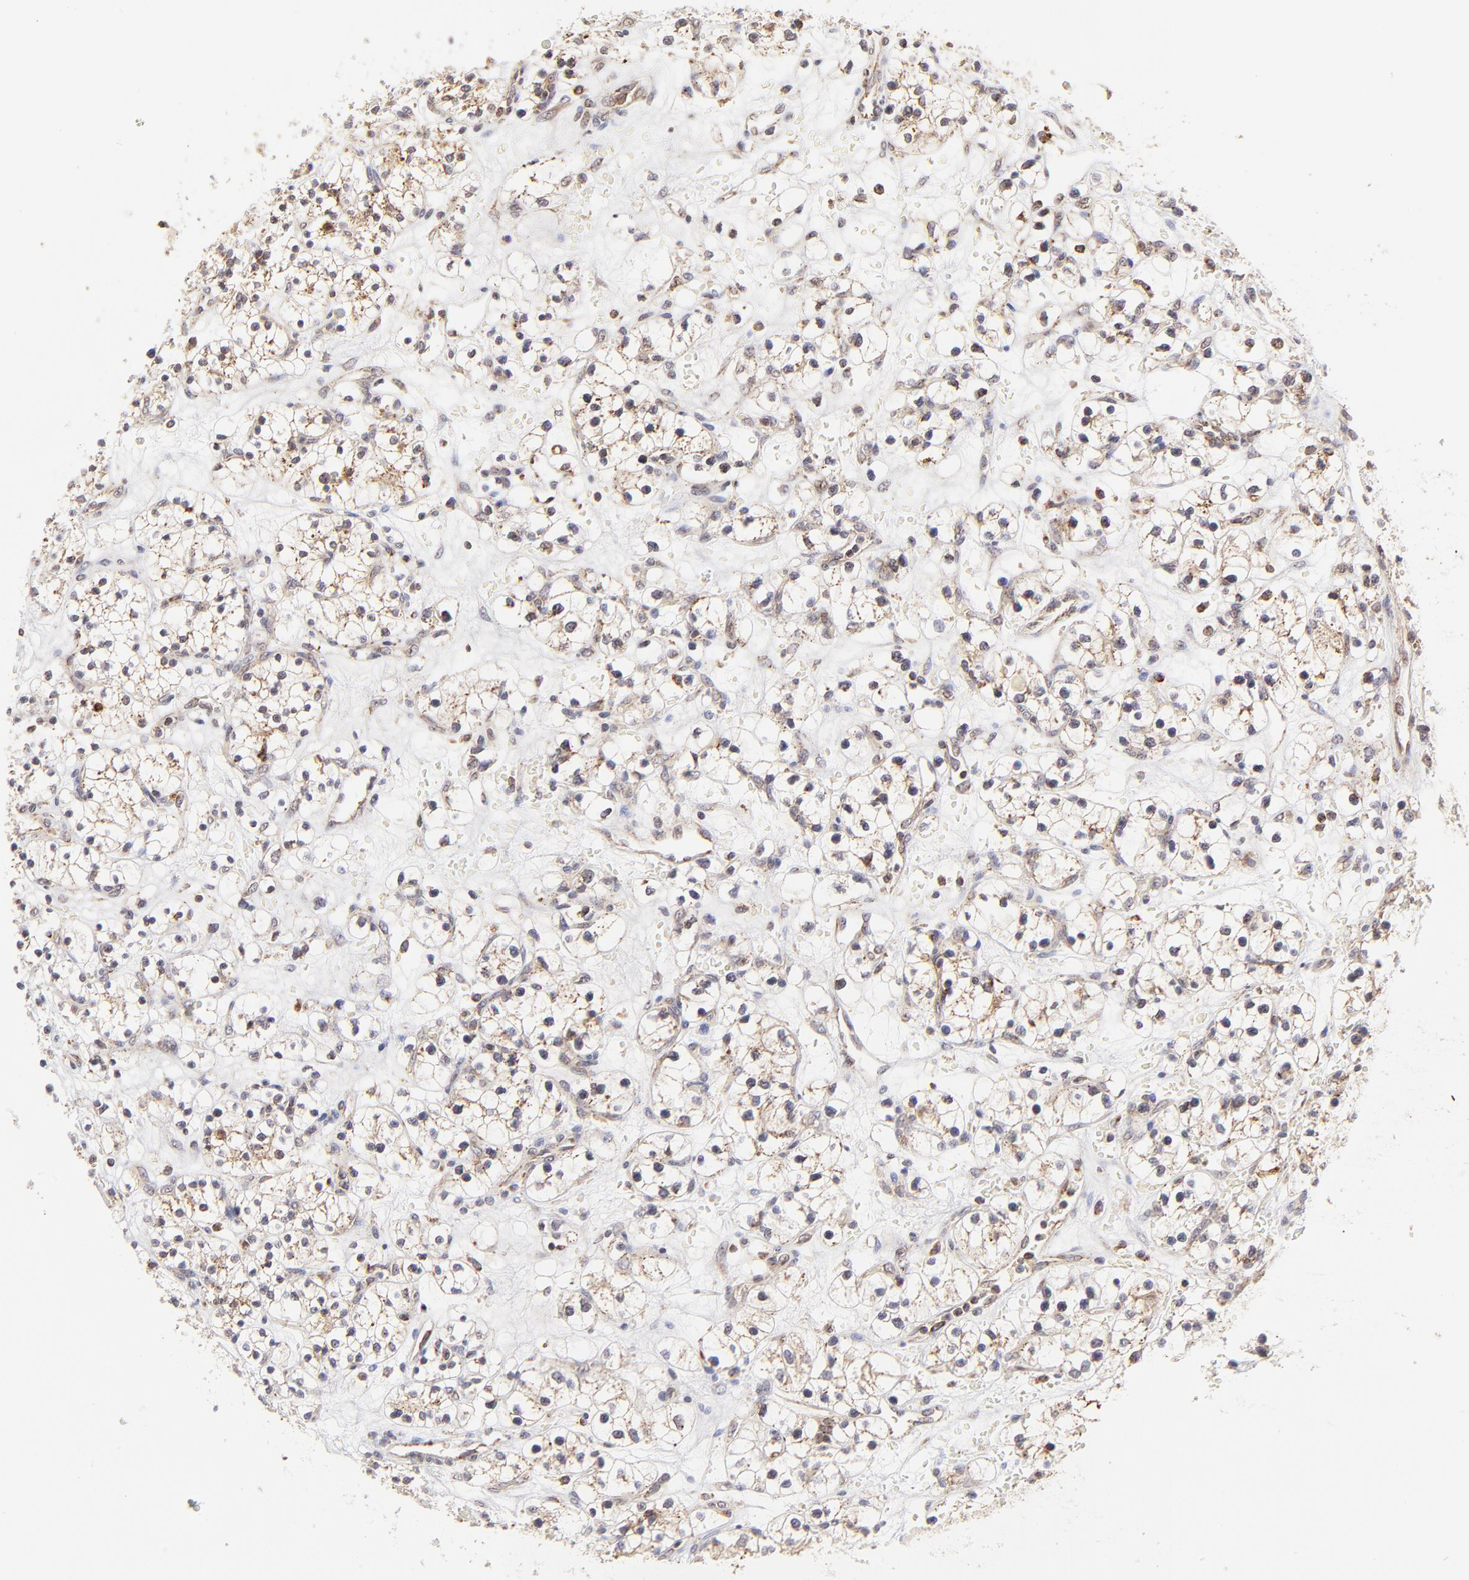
{"staining": {"intensity": "negative", "quantity": "none", "location": "none"}, "tissue": "renal cancer", "cell_type": "Tumor cells", "image_type": "cancer", "snomed": [{"axis": "morphology", "description": "Adenocarcinoma, NOS"}, {"axis": "topography", "description": "Kidney"}], "caption": "Histopathology image shows no protein staining in tumor cells of renal cancer (adenocarcinoma) tissue.", "gene": "MAP2K7", "patient": {"sex": "female", "age": 60}}